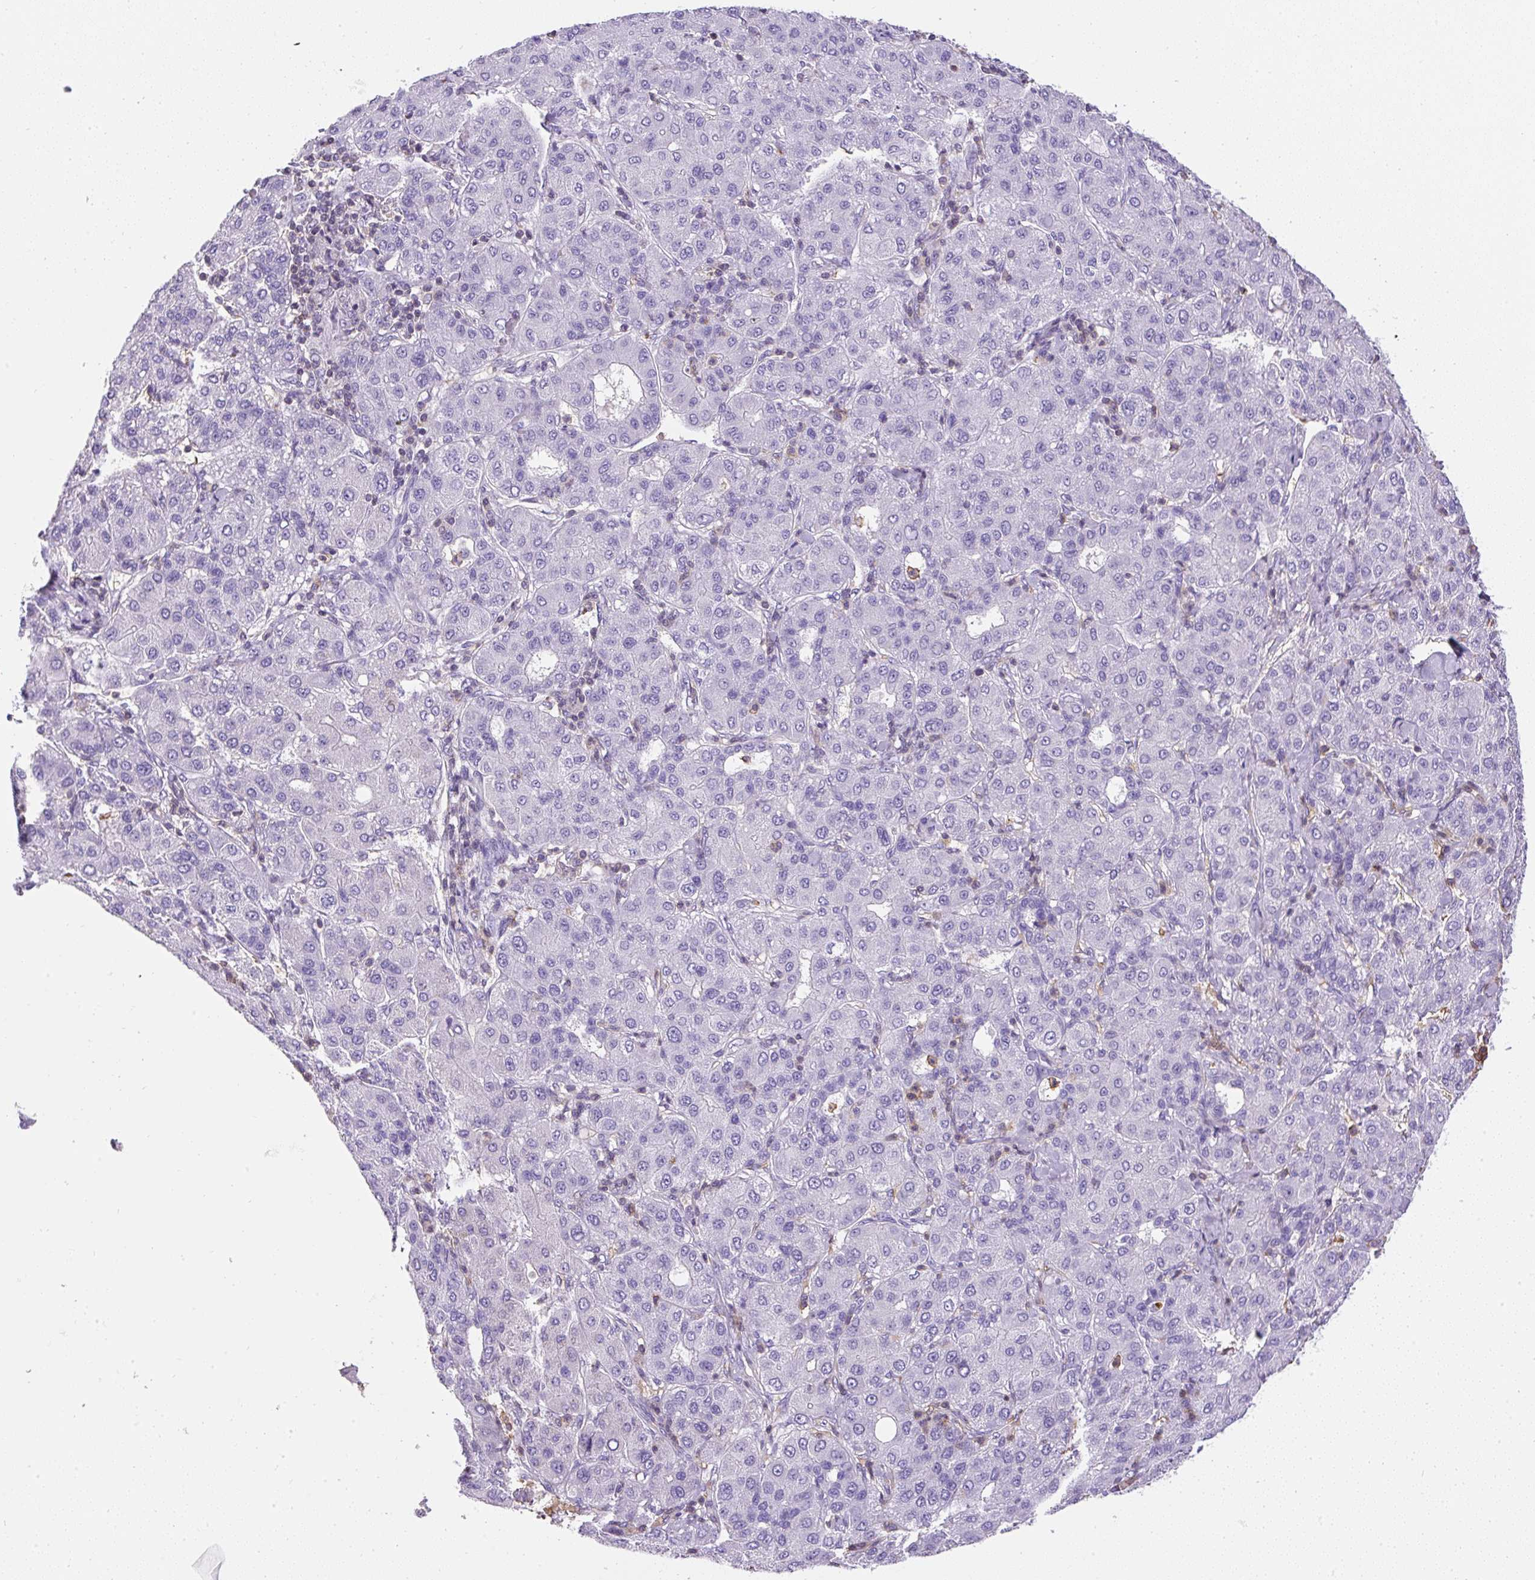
{"staining": {"intensity": "negative", "quantity": "none", "location": "none"}, "tissue": "liver cancer", "cell_type": "Tumor cells", "image_type": "cancer", "snomed": [{"axis": "morphology", "description": "Carcinoma, Hepatocellular, NOS"}, {"axis": "topography", "description": "Liver"}], "caption": "Immunohistochemical staining of liver hepatocellular carcinoma exhibits no significant staining in tumor cells.", "gene": "FAM228B", "patient": {"sex": "male", "age": 65}}